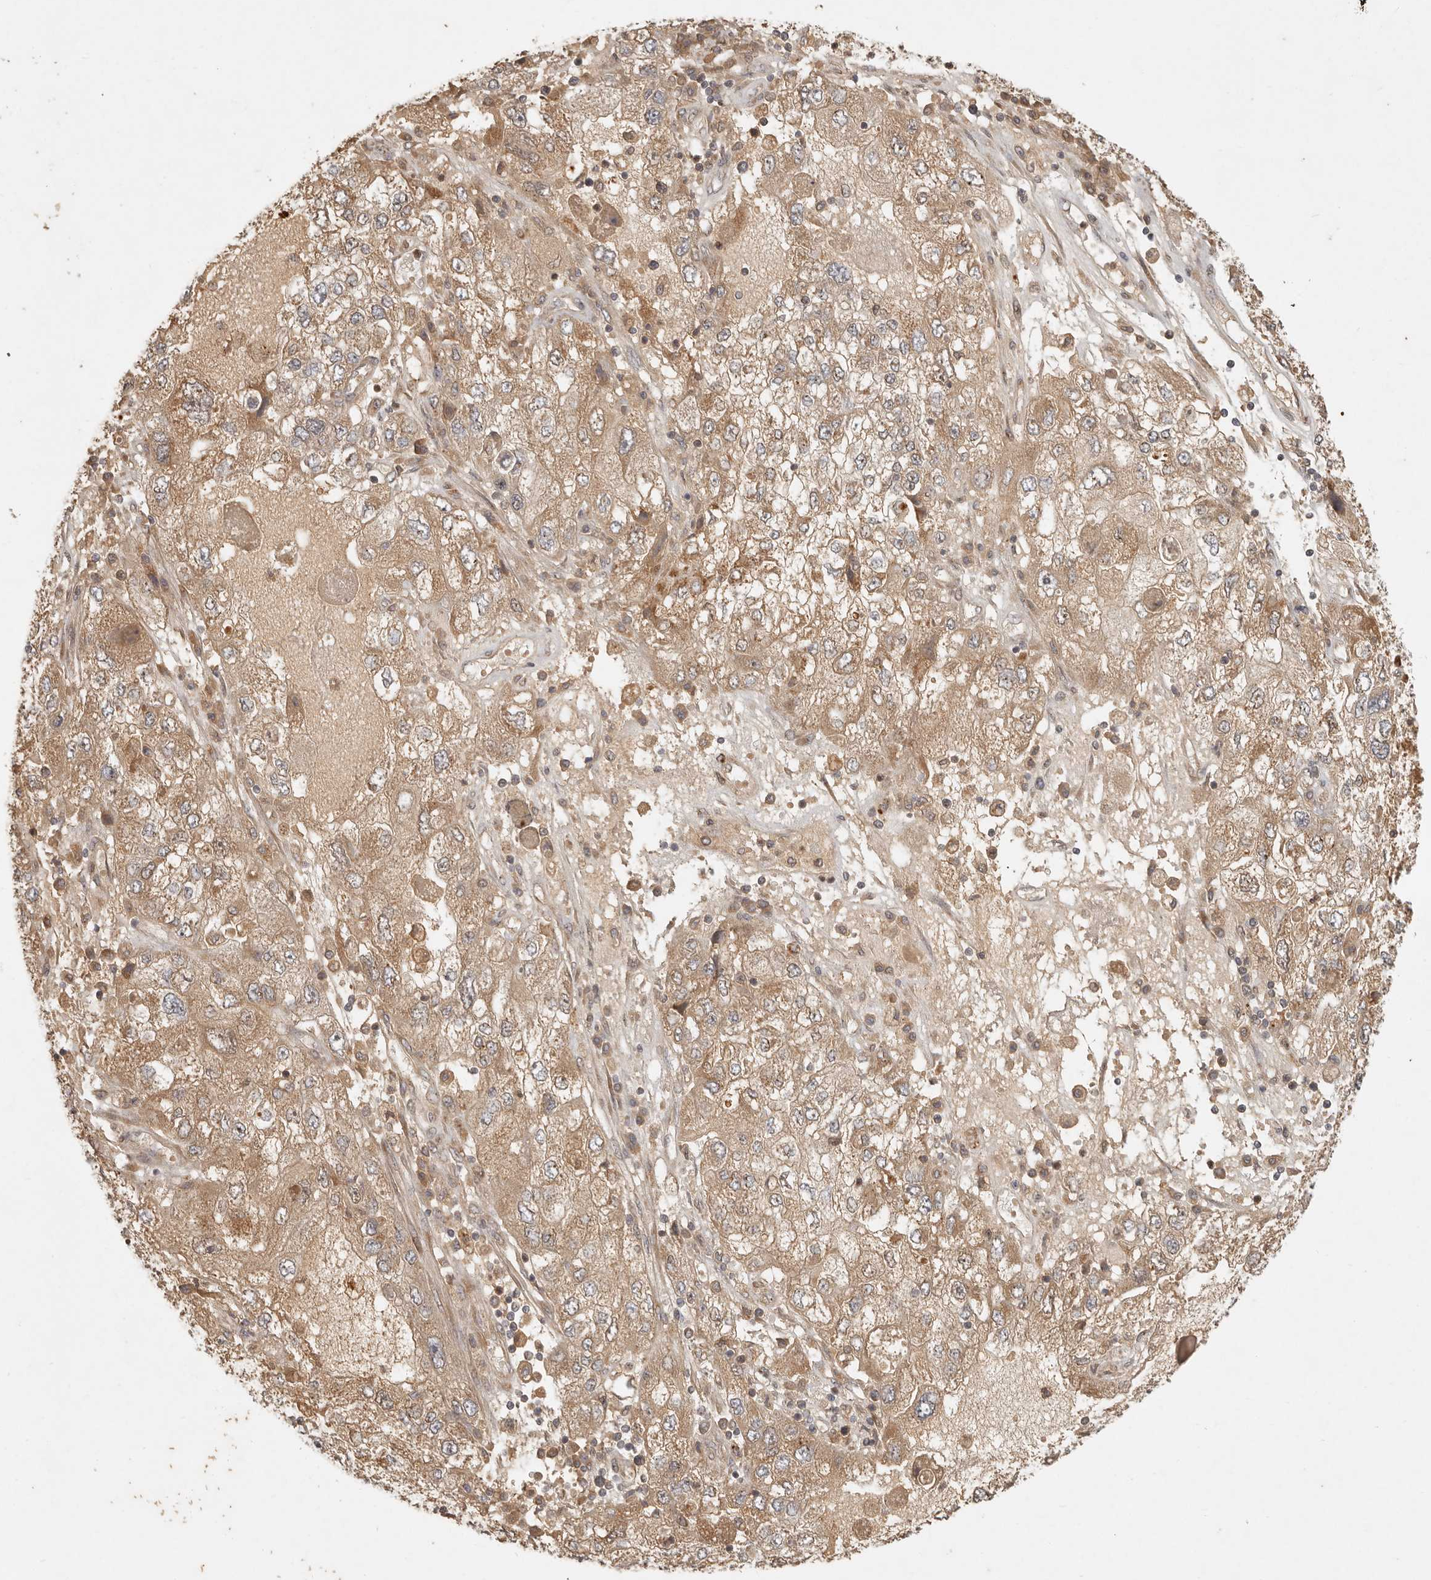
{"staining": {"intensity": "moderate", "quantity": ">75%", "location": "cytoplasmic/membranous"}, "tissue": "endometrial cancer", "cell_type": "Tumor cells", "image_type": "cancer", "snomed": [{"axis": "morphology", "description": "Adenocarcinoma, NOS"}, {"axis": "topography", "description": "Endometrium"}], "caption": "Protein staining of endometrial adenocarcinoma tissue displays moderate cytoplasmic/membranous expression in about >75% of tumor cells. (Brightfield microscopy of DAB IHC at high magnification).", "gene": "ANKRD61", "patient": {"sex": "female", "age": 49}}